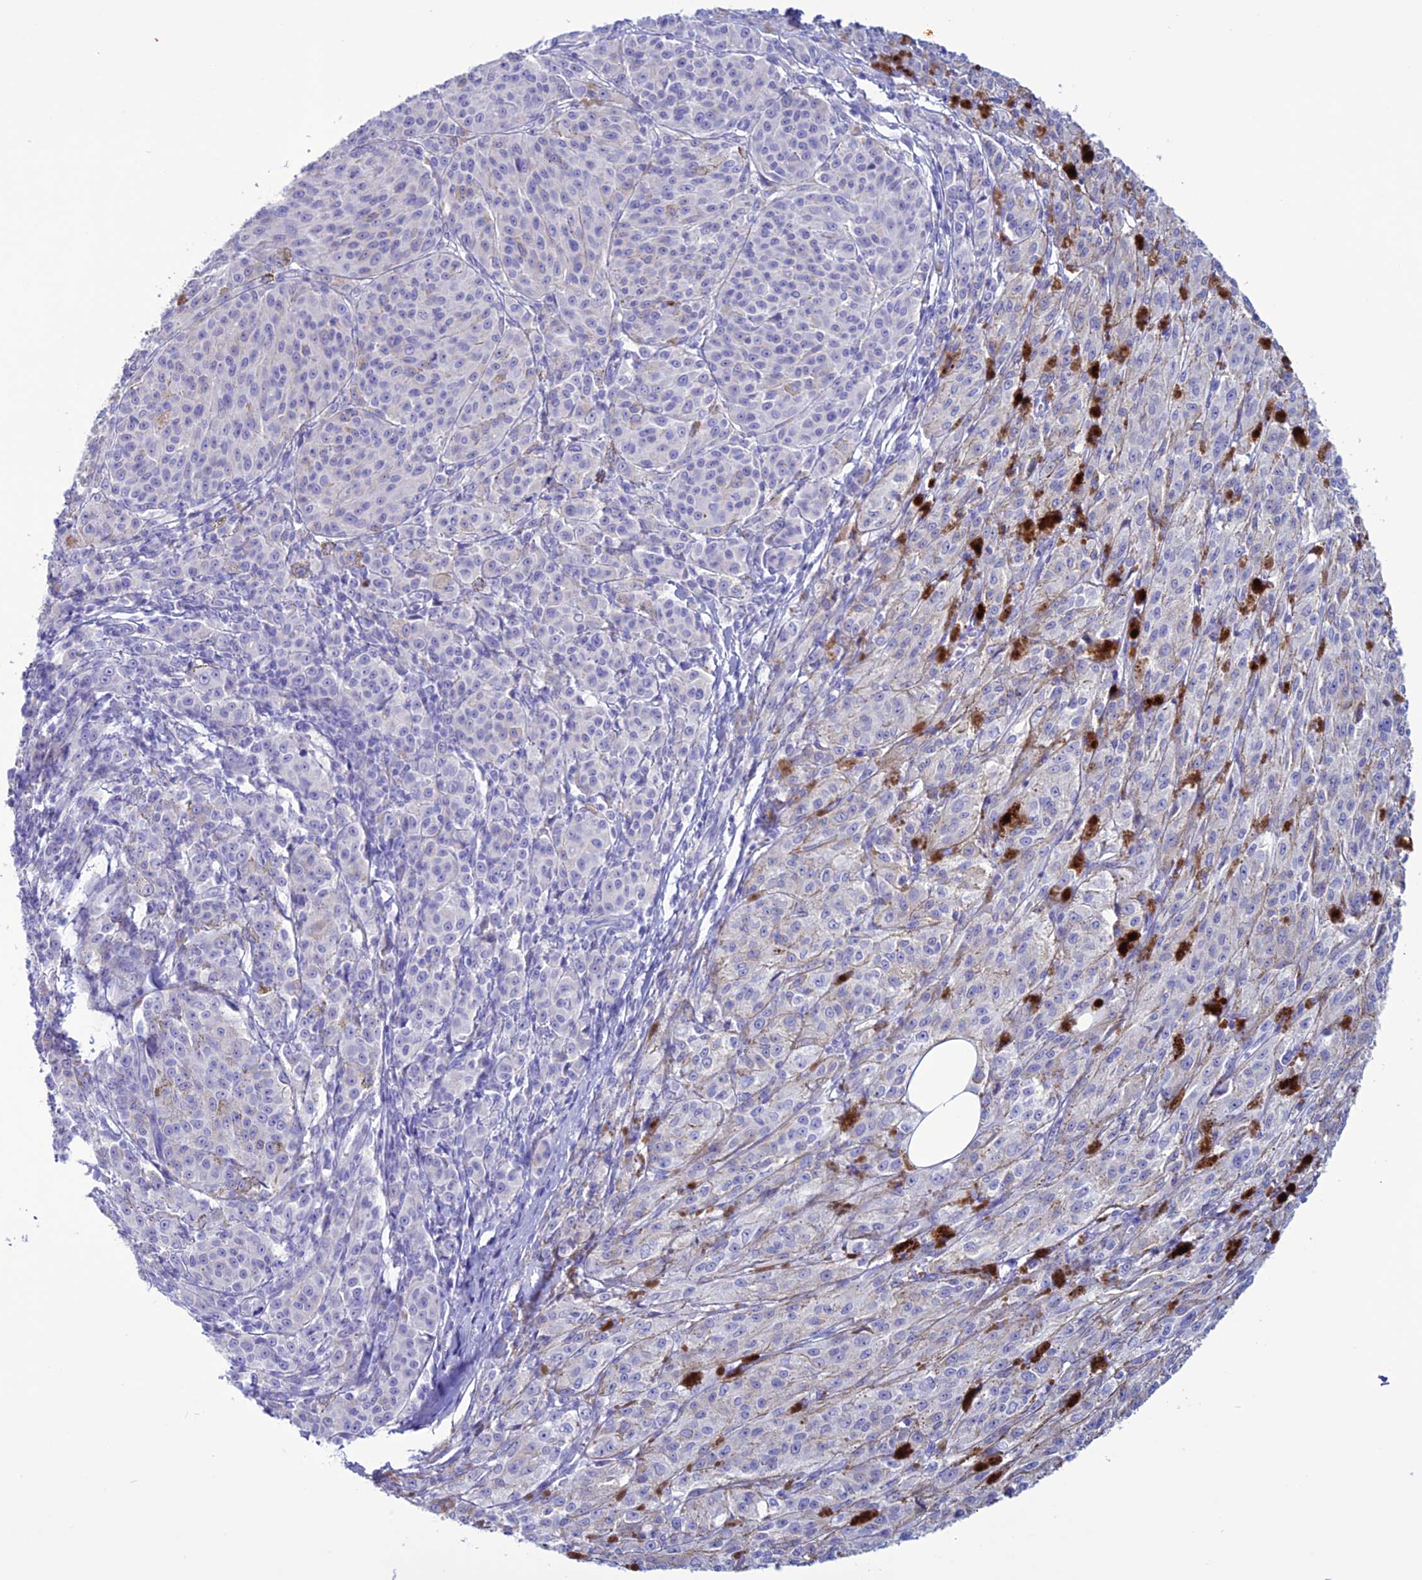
{"staining": {"intensity": "negative", "quantity": "none", "location": "none"}, "tissue": "melanoma", "cell_type": "Tumor cells", "image_type": "cancer", "snomed": [{"axis": "morphology", "description": "Malignant melanoma, NOS"}, {"axis": "topography", "description": "Skin"}], "caption": "Tumor cells are negative for brown protein staining in melanoma.", "gene": "CLEC2L", "patient": {"sex": "female", "age": 52}}